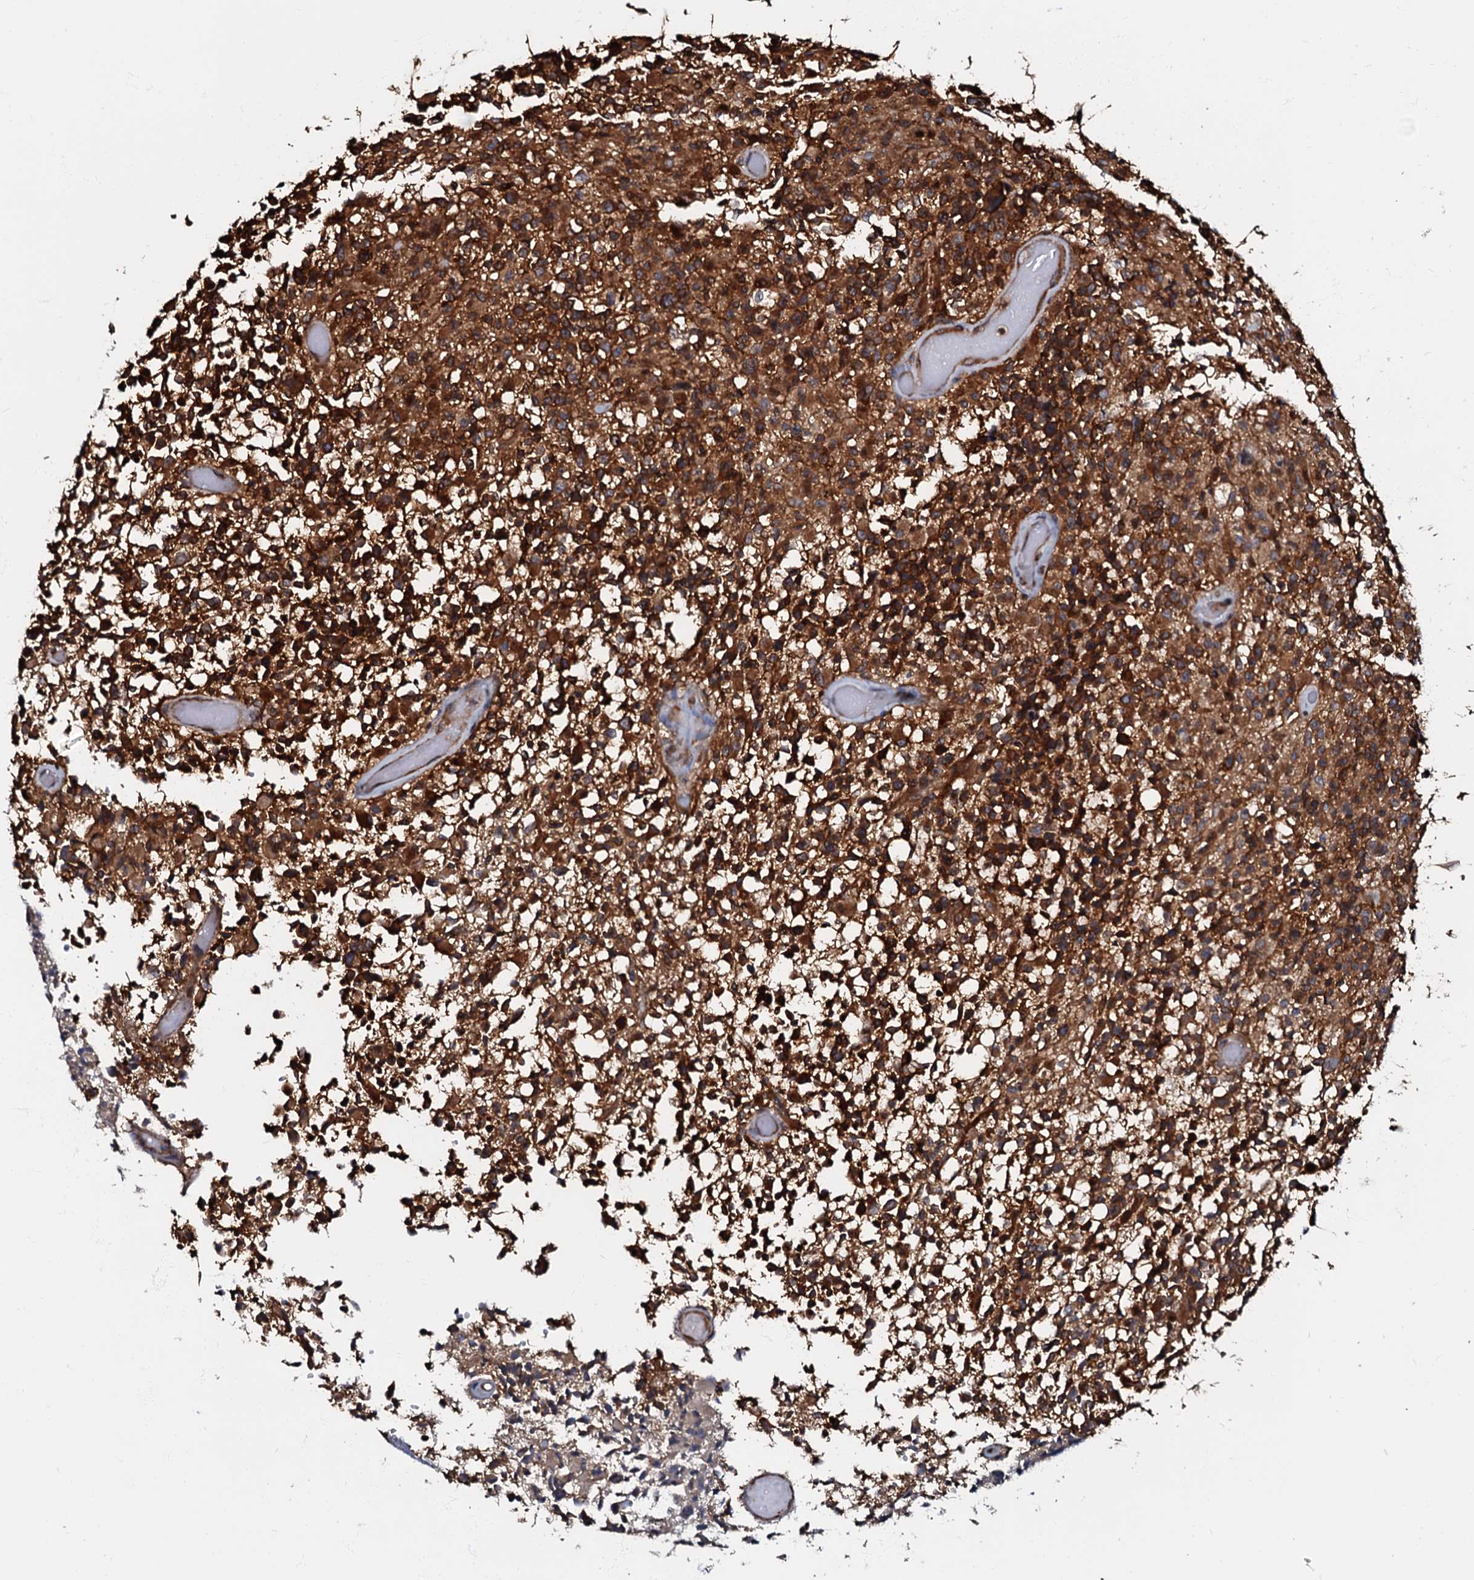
{"staining": {"intensity": "strong", "quantity": ">75%", "location": "cytoplasmic/membranous"}, "tissue": "glioma", "cell_type": "Tumor cells", "image_type": "cancer", "snomed": [{"axis": "morphology", "description": "Glioma, malignant, High grade"}, {"axis": "morphology", "description": "Glioblastoma, NOS"}, {"axis": "topography", "description": "Brain"}], "caption": "Immunohistochemical staining of human glioma demonstrates strong cytoplasmic/membranous protein positivity in about >75% of tumor cells.", "gene": "OSBP", "patient": {"sex": "male", "age": 60}}